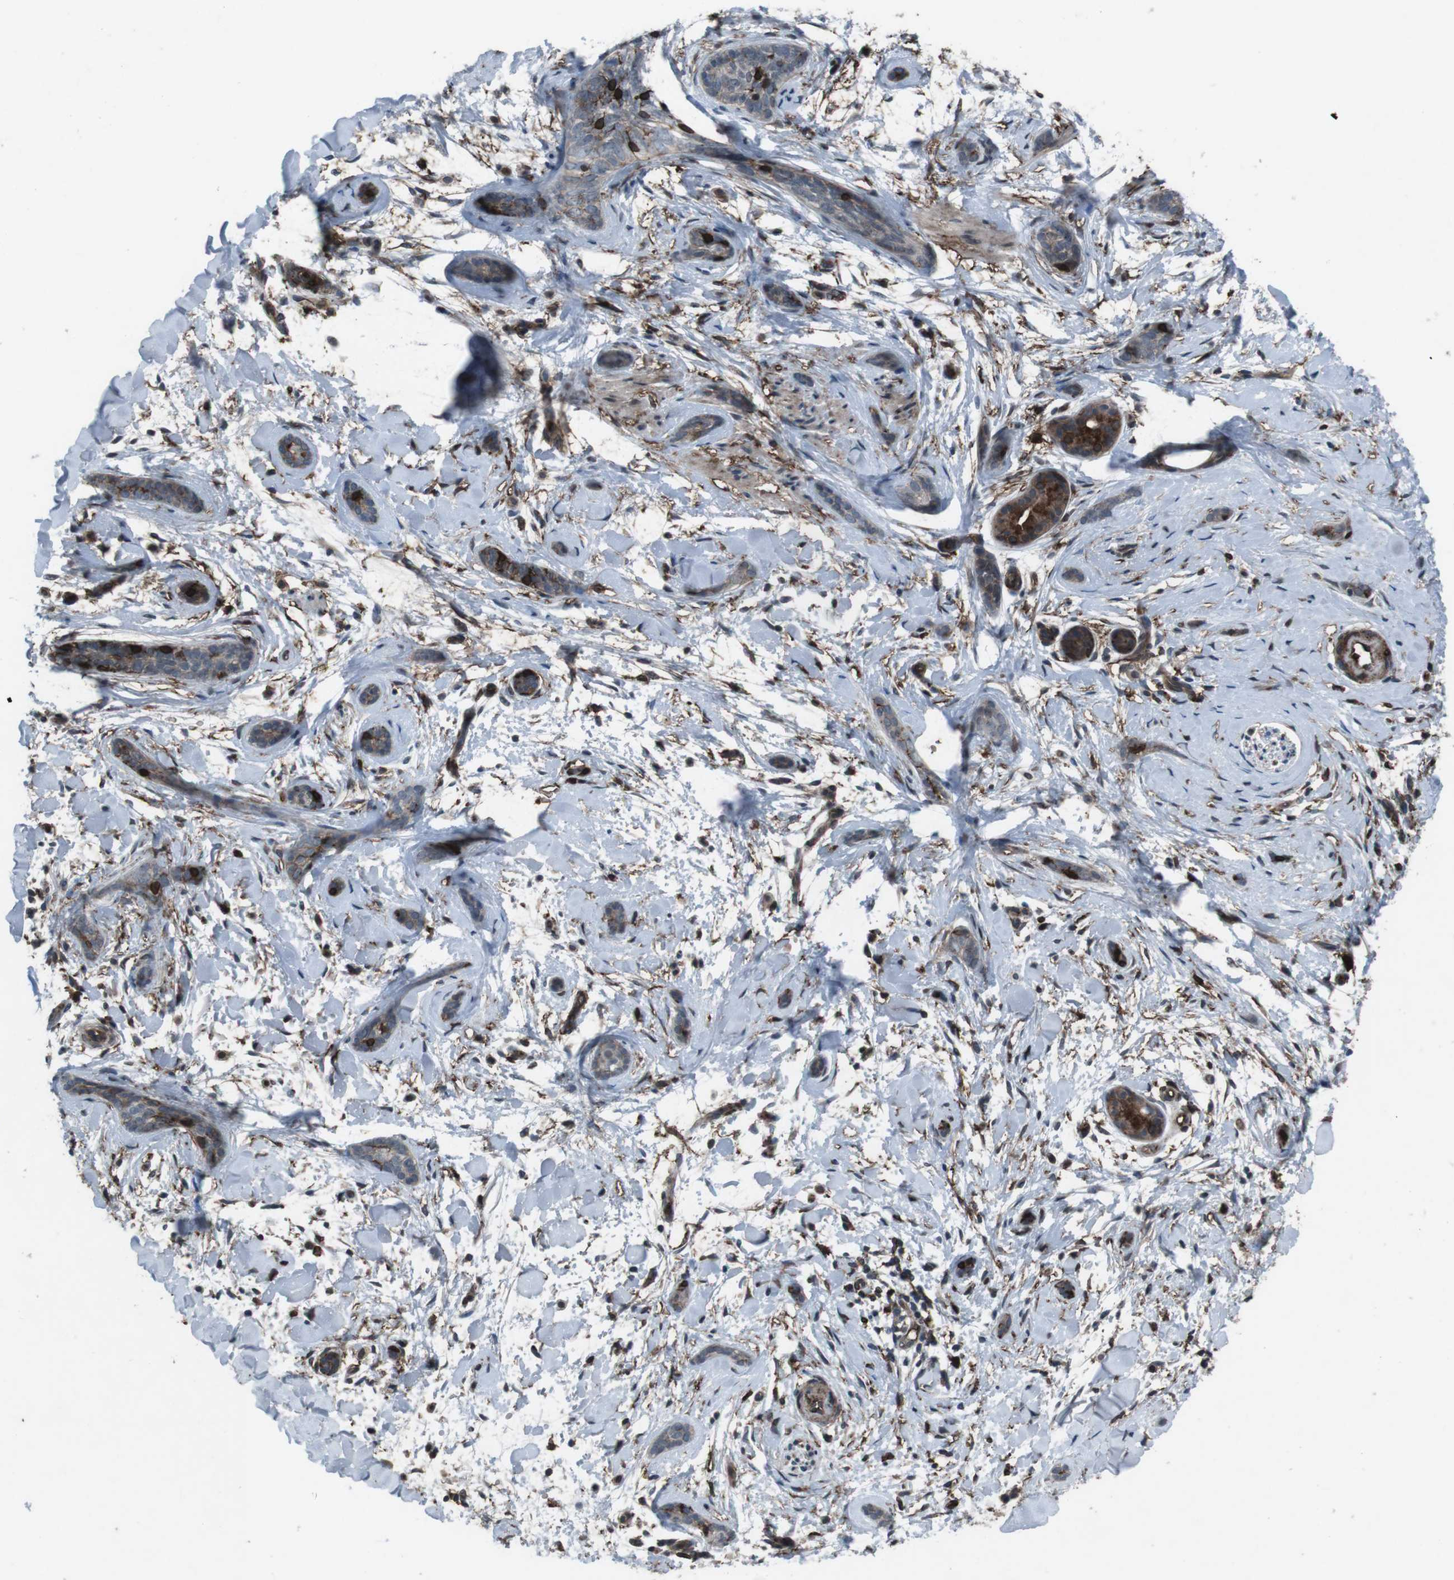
{"staining": {"intensity": "moderate", "quantity": "25%-75%", "location": "cytoplasmic/membranous"}, "tissue": "skin cancer", "cell_type": "Tumor cells", "image_type": "cancer", "snomed": [{"axis": "morphology", "description": "Basal cell carcinoma"}, {"axis": "morphology", "description": "Adnexal tumor, benign"}, {"axis": "topography", "description": "Skin"}], "caption": "Immunohistochemistry (IHC) of skin basal cell carcinoma shows medium levels of moderate cytoplasmic/membranous positivity in about 25%-75% of tumor cells.", "gene": "GDF10", "patient": {"sex": "female", "age": 42}}